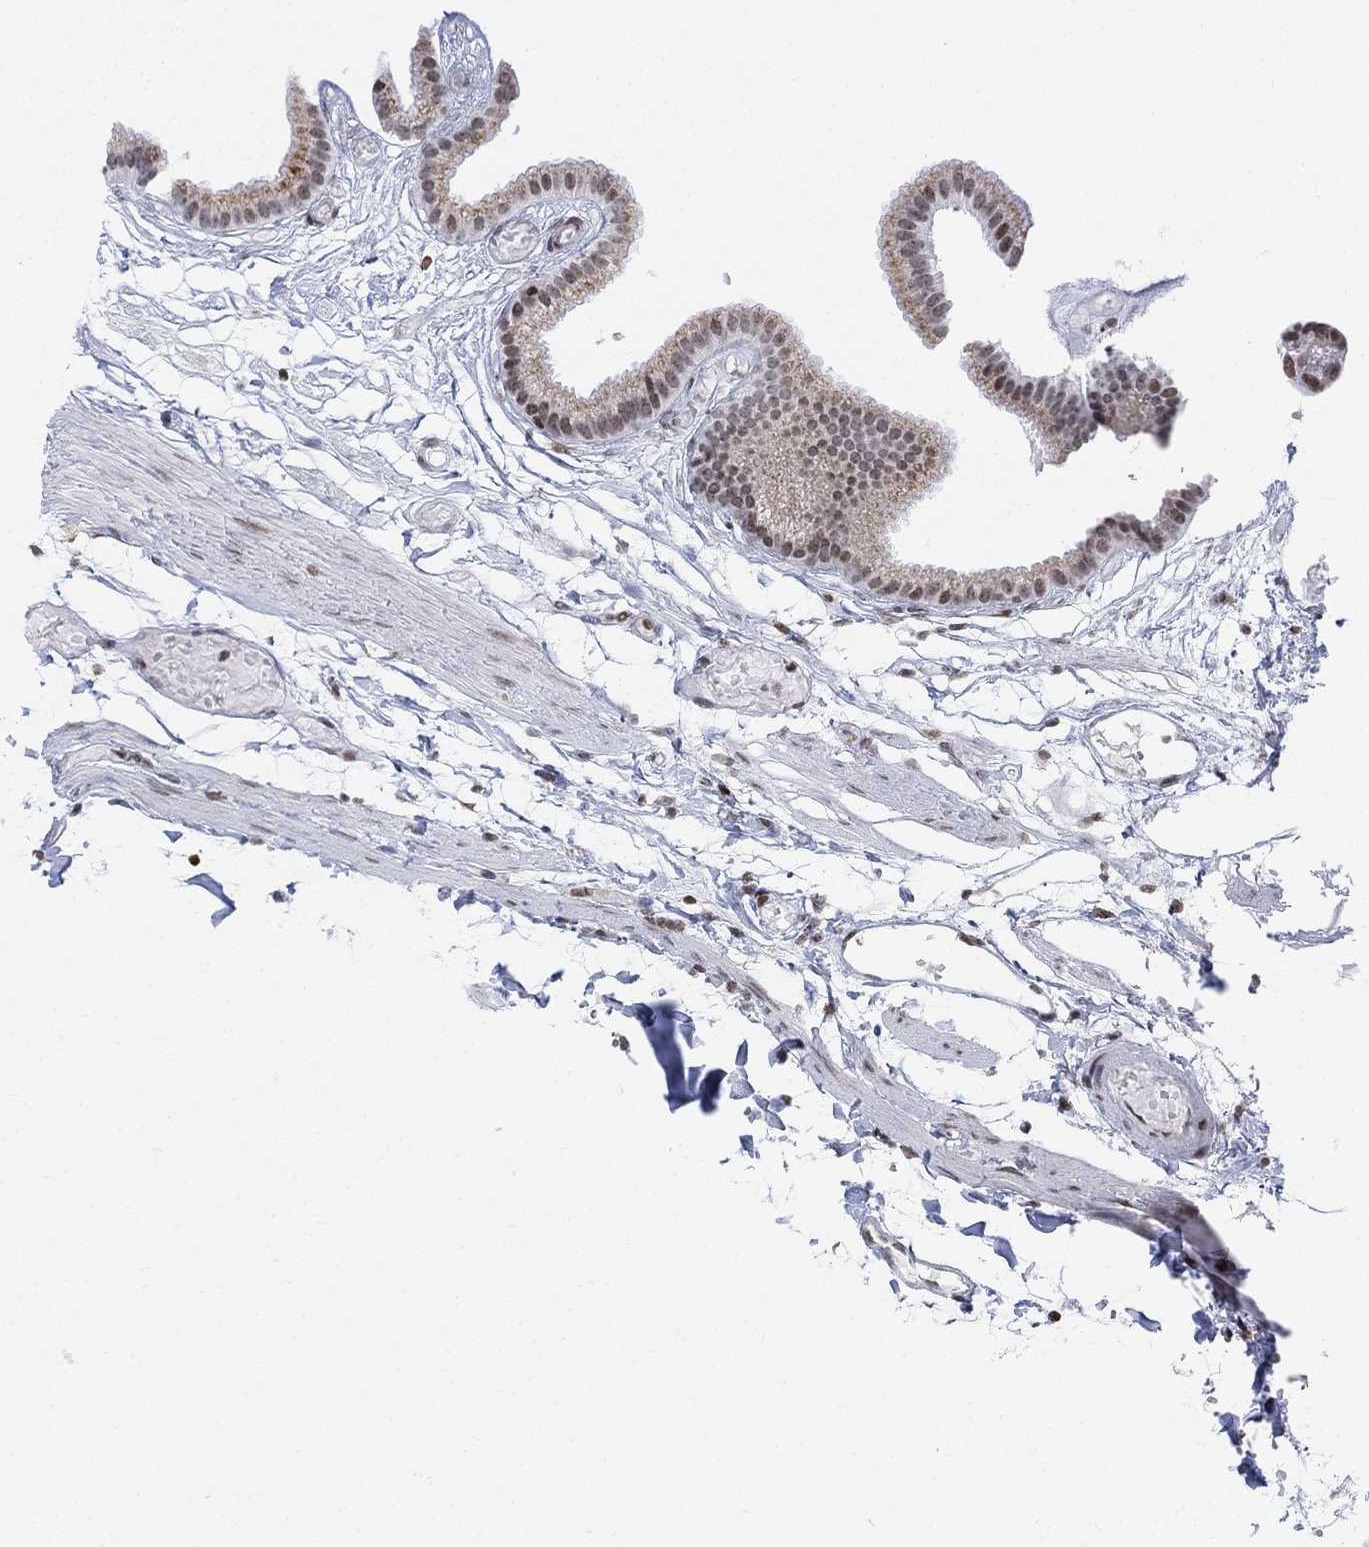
{"staining": {"intensity": "moderate", "quantity": "<25%", "location": "cytoplasmic/membranous,nuclear"}, "tissue": "gallbladder", "cell_type": "Glandular cells", "image_type": "normal", "snomed": [{"axis": "morphology", "description": "Normal tissue, NOS"}, {"axis": "topography", "description": "Gallbladder"}], "caption": "Normal gallbladder was stained to show a protein in brown. There is low levels of moderate cytoplasmic/membranous,nuclear expression in about <25% of glandular cells. (DAB (3,3'-diaminobenzidine) = brown stain, brightfield microscopy at high magnification).", "gene": "ABHD14A", "patient": {"sex": "female", "age": 45}}